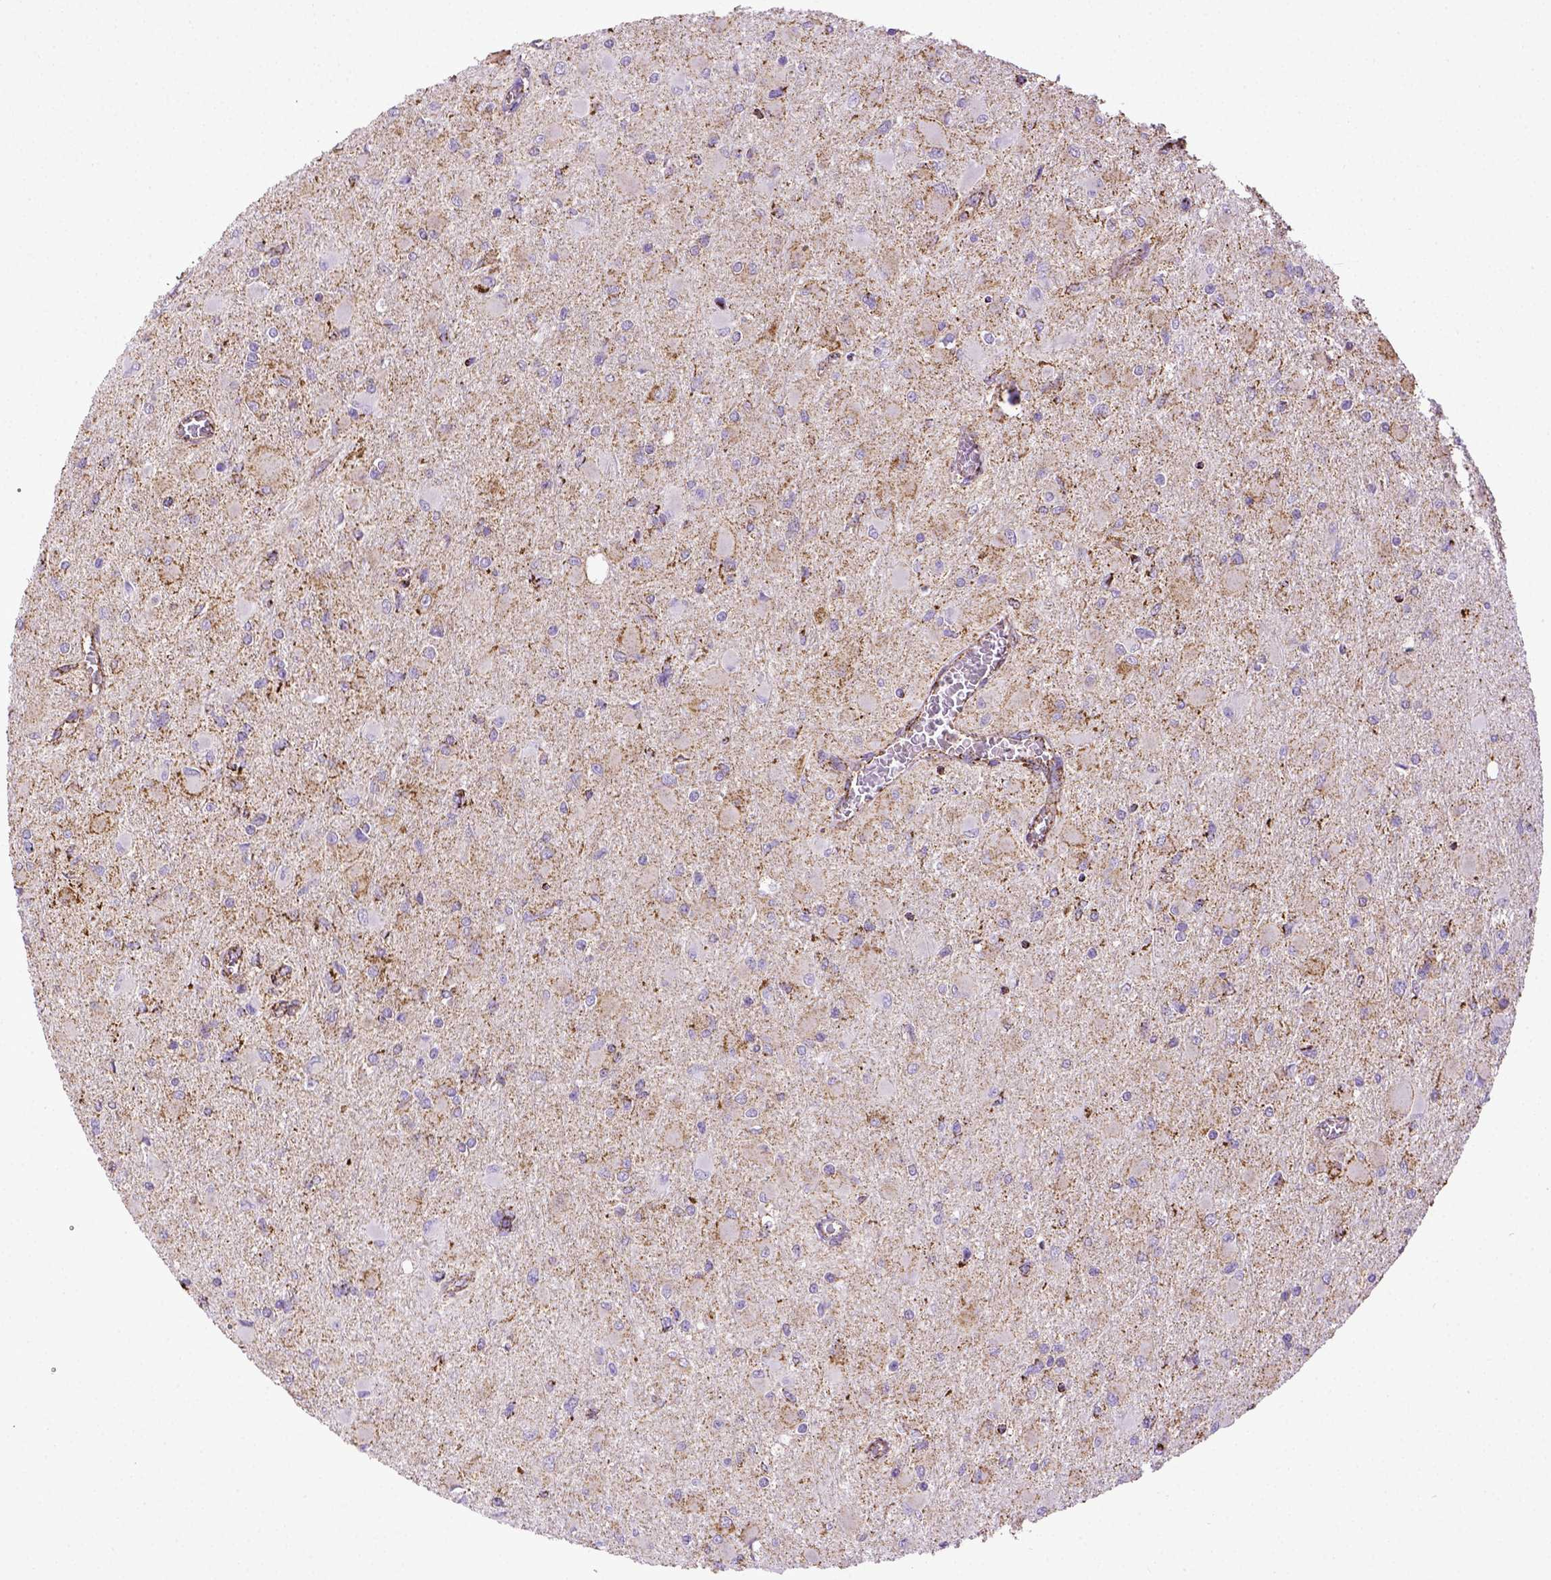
{"staining": {"intensity": "moderate", "quantity": "25%-75%", "location": "cytoplasmic/membranous"}, "tissue": "glioma", "cell_type": "Tumor cells", "image_type": "cancer", "snomed": [{"axis": "morphology", "description": "Glioma, malignant, High grade"}, {"axis": "topography", "description": "Cerebral cortex"}], "caption": "Malignant glioma (high-grade) stained with DAB immunohistochemistry displays medium levels of moderate cytoplasmic/membranous positivity in about 25%-75% of tumor cells.", "gene": "MT-CO1", "patient": {"sex": "female", "age": 36}}